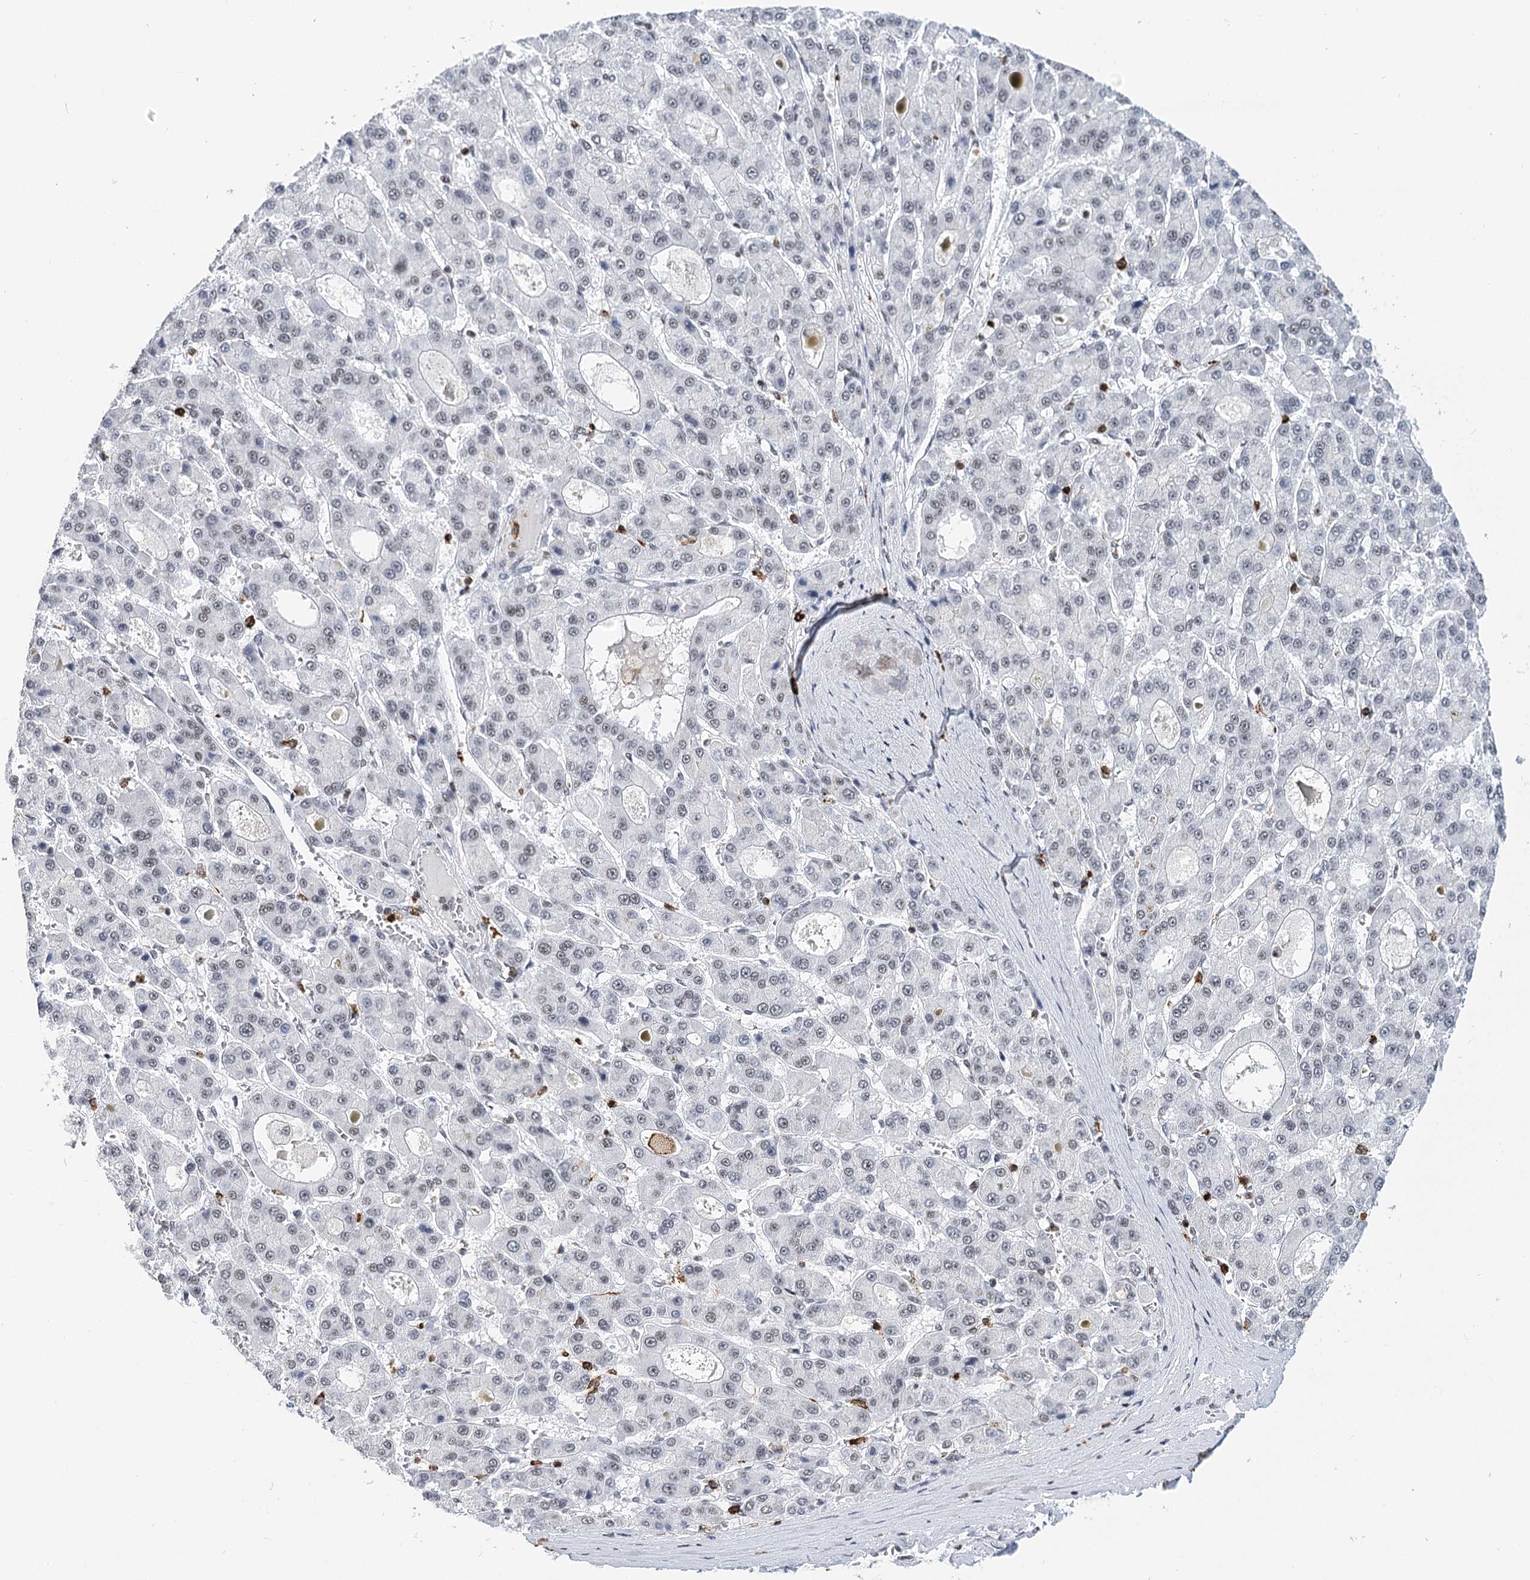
{"staining": {"intensity": "weak", "quantity": "<25%", "location": "nuclear"}, "tissue": "liver cancer", "cell_type": "Tumor cells", "image_type": "cancer", "snomed": [{"axis": "morphology", "description": "Carcinoma, Hepatocellular, NOS"}, {"axis": "topography", "description": "Liver"}], "caption": "Immunohistochemistry (IHC) image of human liver cancer (hepatocellular carcinoma) stained for a protein (brown), which exhibits no positivity in tumor cells. (Brightfield microscopy of DAB immunohistochemistry at high magnification).", "gene": "BARD1", "patient": {"sex": "male", "age": 70}}